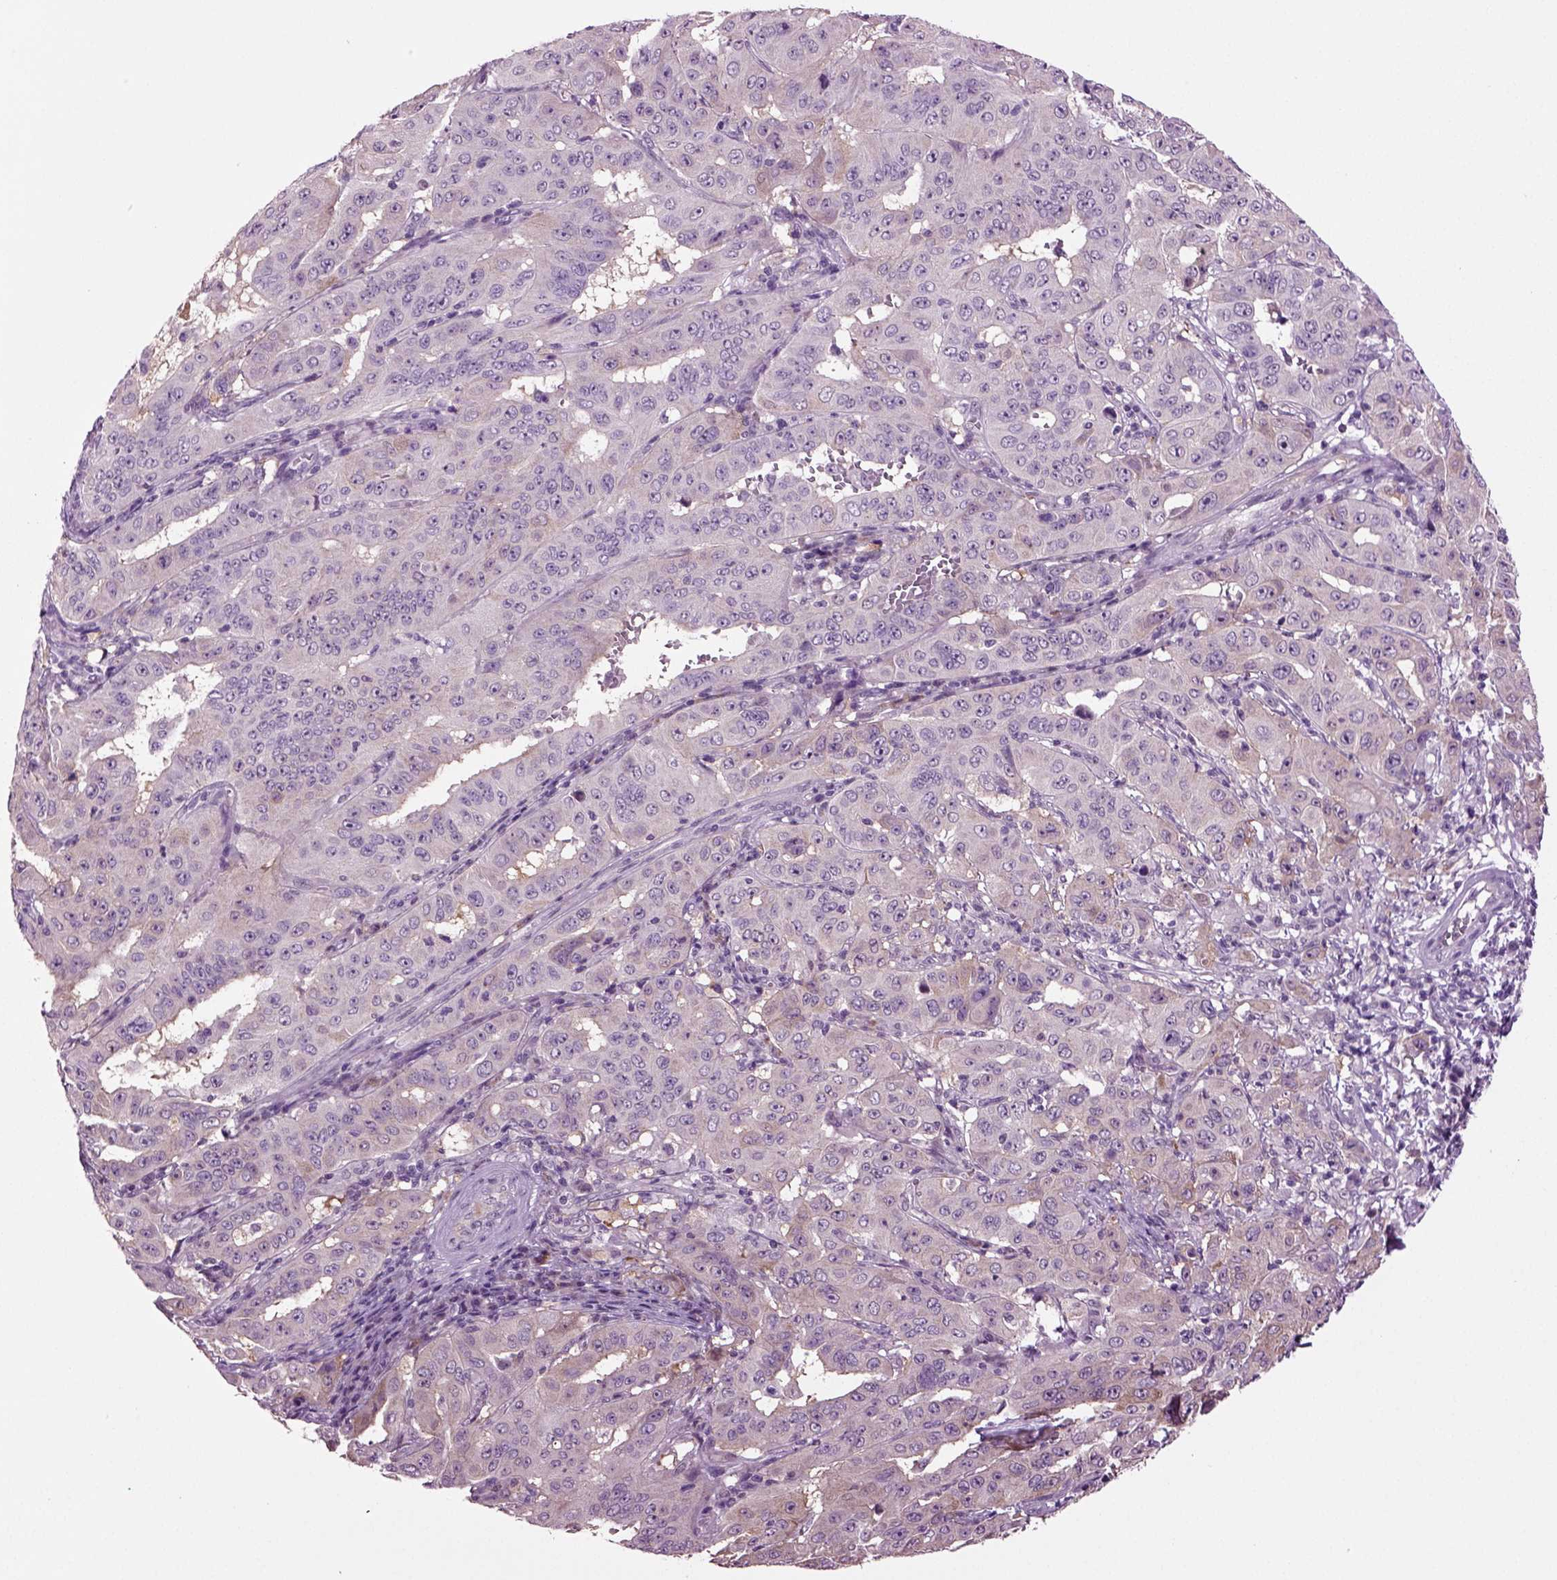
{"staining": {"intensity": "weak", "quantity": "<25%", "location": "cytoplasmic/membranous"}, "tissue": "pancreatic cancer", "cell_type": "Tumor cells", "image_type": "cancer", "snomed": [{"axis": "morphology", "description": "Adenocarcinoma, NOS"}, {"axis": "topography", "description": "Pancreas"}], "caption": "Immunohistochemistry (IHC) image of human adenocarcinoma (pancreatic) stained for a protein (brown), which displays no positivity in tumor cells.", "gene": "PLCH2", "patient": {"sex": "male", "age": 63}}